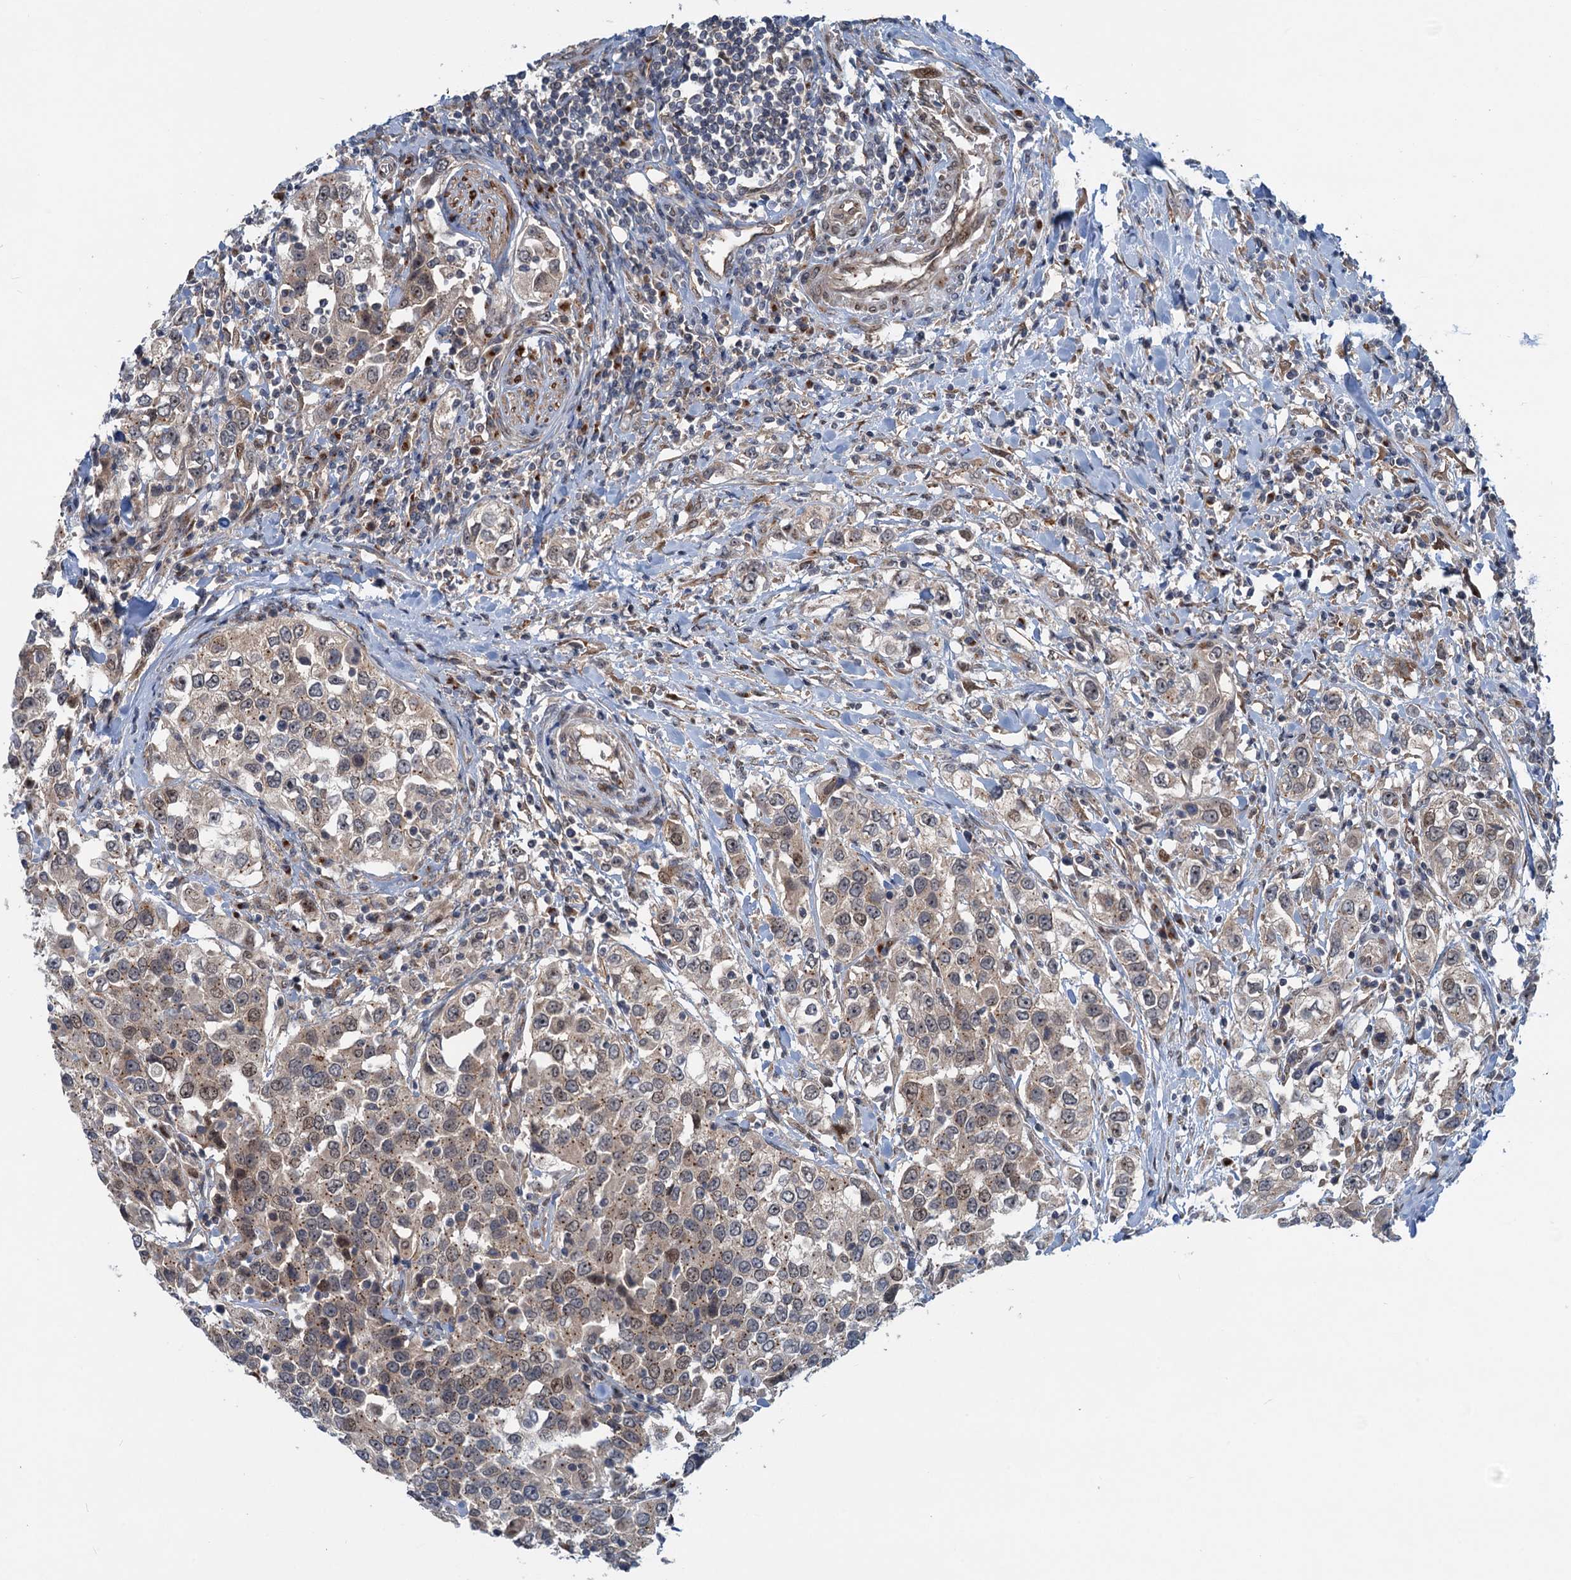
{"staining": {"intensity": "weak", "quantity": ">75%", "location": "cytoplasmic/membranous,nuclear"}, "tissue": "urothelial cancer", "cell_type": "Tumor cells", "image_type": "cancer", "snomed": [{"axis": "morphology", "description": "Urothelial carcinoma, High grade"}, {"axis": "topography", "description": "Urinary bladder"}], "caption": "Weak cytoplasmic/membranous and nuclear protein positivity is identified in about >75% of tumor cells in urothelial carcinoma (high-grade). (DAB (3,3'-diaminobenzidine) = brown stain, brightfield microscopy at high magnification).", "gene": "DYNC2I2", "patient": {"sex": "female", "age": 80}}